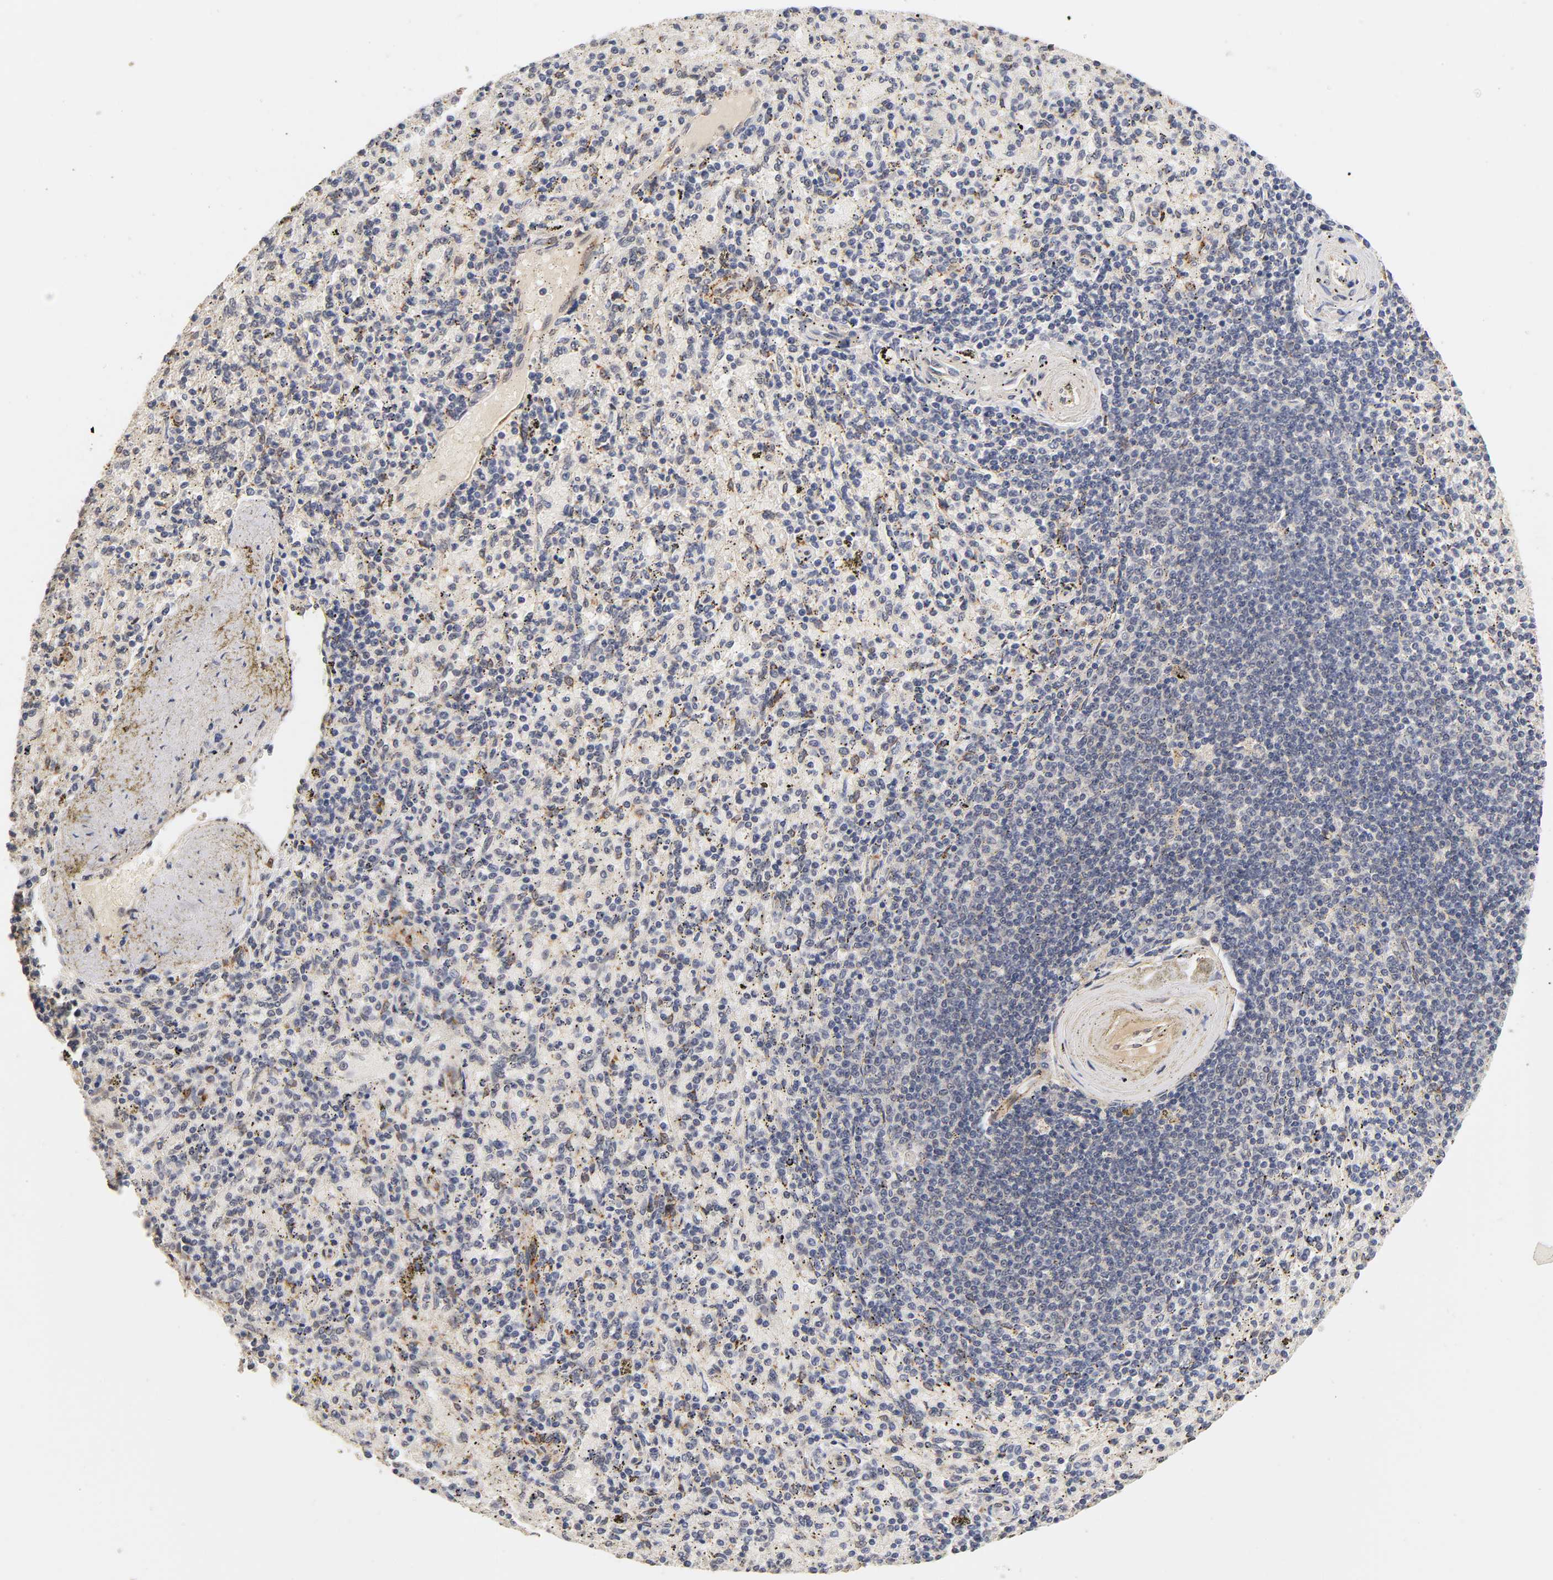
{"staining": {"intensity": "moderate", "quantity": "25%-75%", "location": "cytoplasmic/membranous"}, "tissue": "spleen", "cell_type": "Cells in red pulp", "image_type": "normal", "snomed": [{"axis": "morphology", "description": "Normal tissue, NOS"}, {"axis": "topography", "description": "Spleen"}], "caption": "Cells in red pulp exhibit medium levels of moderate cytoplasmic/membranous expression in approximately 25%-75% of cells in unremarkable human spleen. (DAB = brown stain, brightfield microscopy at high magnification).", "gene": "LAMB1", "patient": {"sex": "female", "age": 43}}